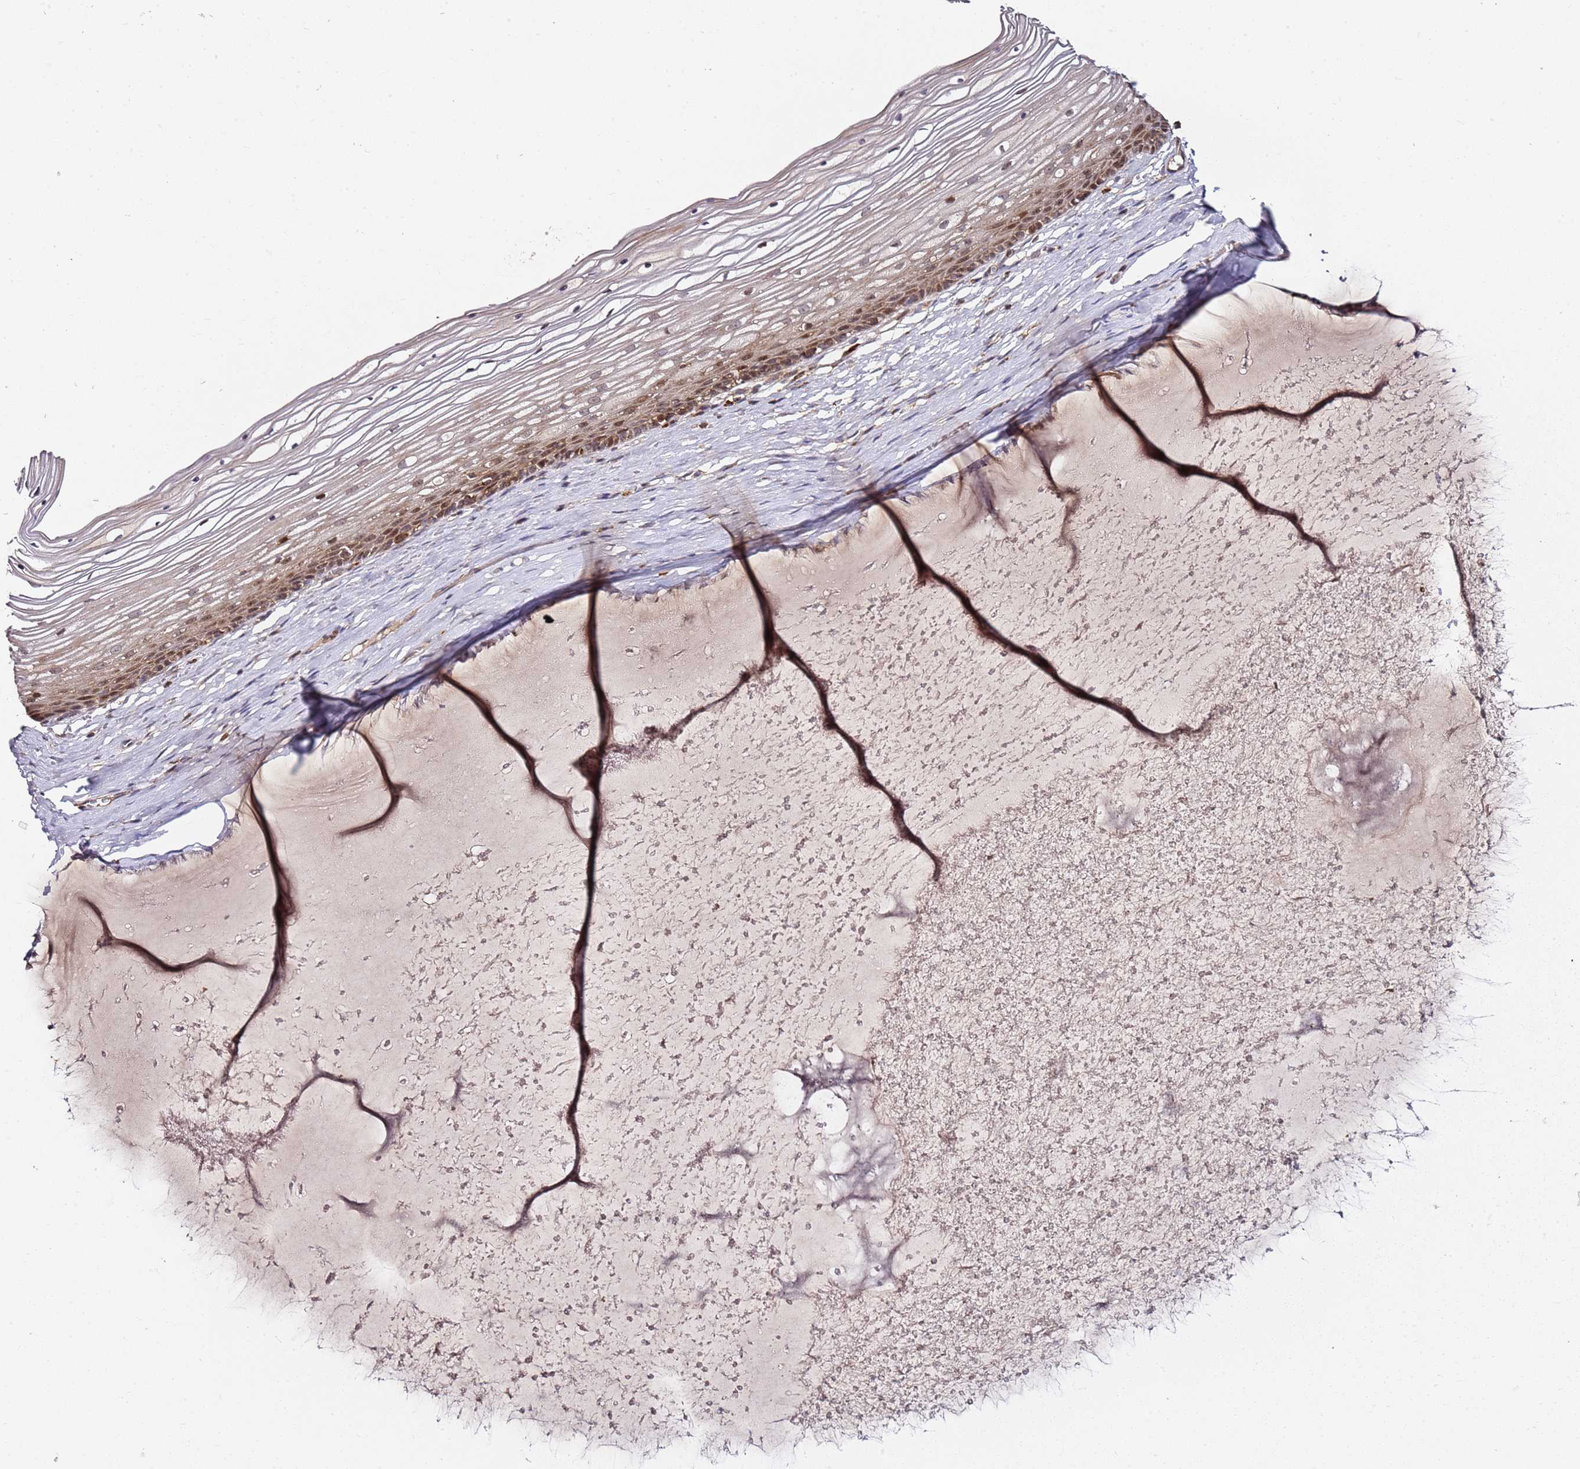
{"staining": {"intensity": "moderate", "quantity": "25%-75%", "location": "cytoplasmic/membranous,nuclear"}, "tissue": "vagina", "cell_type": "Squamous epithelial cells", "image_type": "normal", "snomed": [{"axis": "morphology", "description": "Normal tissue, NOS"}, {"axis": "topography", "description": "Vagina"}, {"axis": "topography", "description": "Cervix"}], "caption": "DAB immunohistochemical staining of unremarkable human vagina reveals moderate cytoplasmic/membranous,nuclear protein staining in approximately 25%-75% of squamous epithelial cells. Nuclei are stained in blue.", "gene": "PRMT7", "patient": {"sex": "female", "age": 40}}